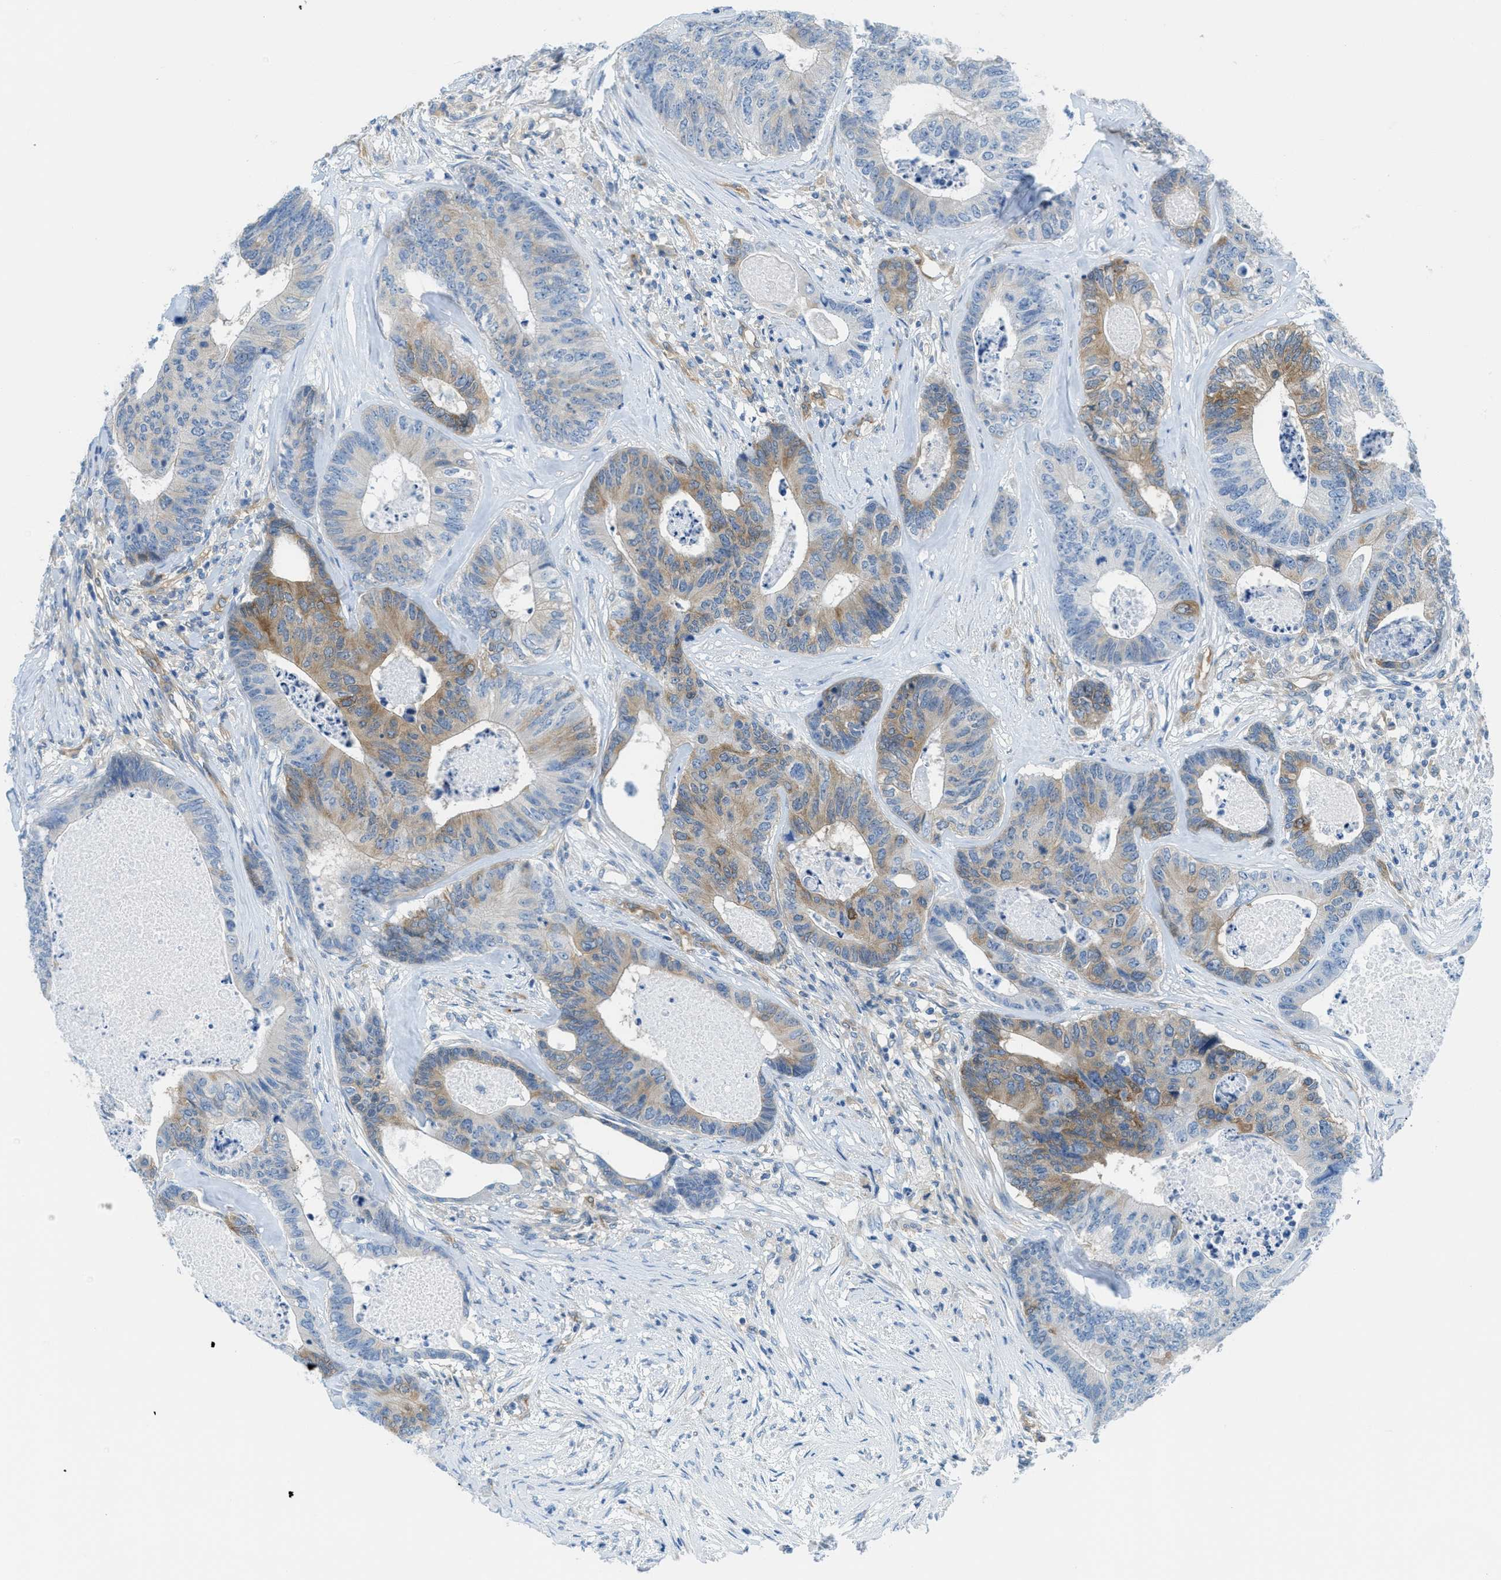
{"staining": {"intensity": "moderate", "quantity": "25%-75%", "location": "cytoplasmic/membranous"}, "tissue": "colorectal cancer", "cell_type": "Tumor cells", "image_type": "cancer", "snomed": [{"axis": "morphology", "description": "Adenocarcinoma, NOS"}, {"axis": "topography", "description": "Colon"}], "caption": "Colorectal cancer was stained to show a protein in brown. There is medium levels of moderate cytoplasmic/membranous staining in approximately 25%-75% of tumor cells.", "gene": "MAPRE2", "patient": {"sex": "male", "age": 45}}